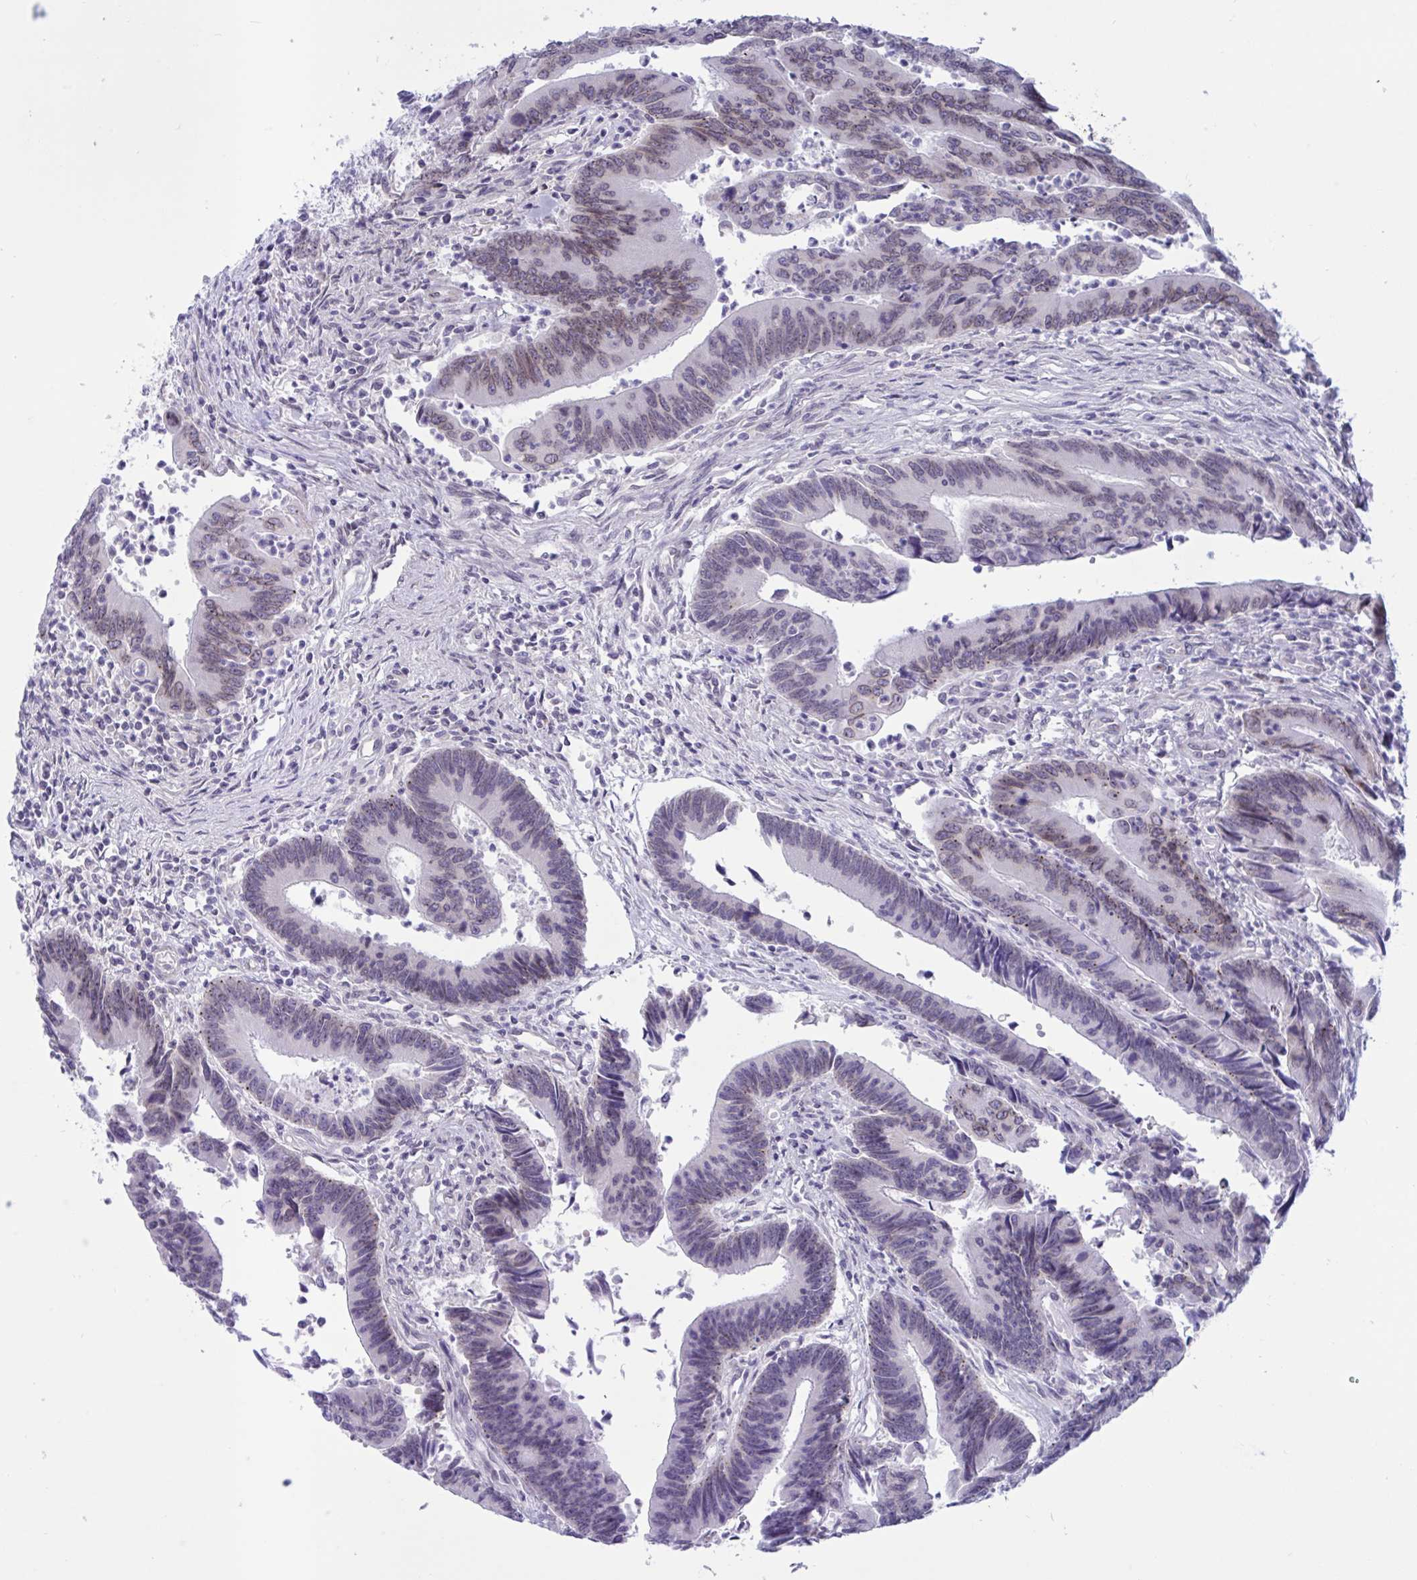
{"staining": {"intensity": "weak", "quantity": "25%-75%", "location": "nuclear"}, "tissue": "colorectal cancer", "cell_type": "Tumor cells", "image_type": "cancer", "snomed": [{"axis": "morphology", "description": "Adenocarcinoma, NOS"}, {"axis": "topography", "description": "Colon"}], "caption": "Tumor cells exhibit low levels of weak nuclear expression in about 25%-75% of cells in human colorectal cancer. The protein is stained brown, and the nuclei are stained in blue (DAB (3,3'-diaminobenzidine) IHC with brightfield microscopy, high magnification).", "gene": "DOCK11", "patient": {"sex": "female", "age": 67}}